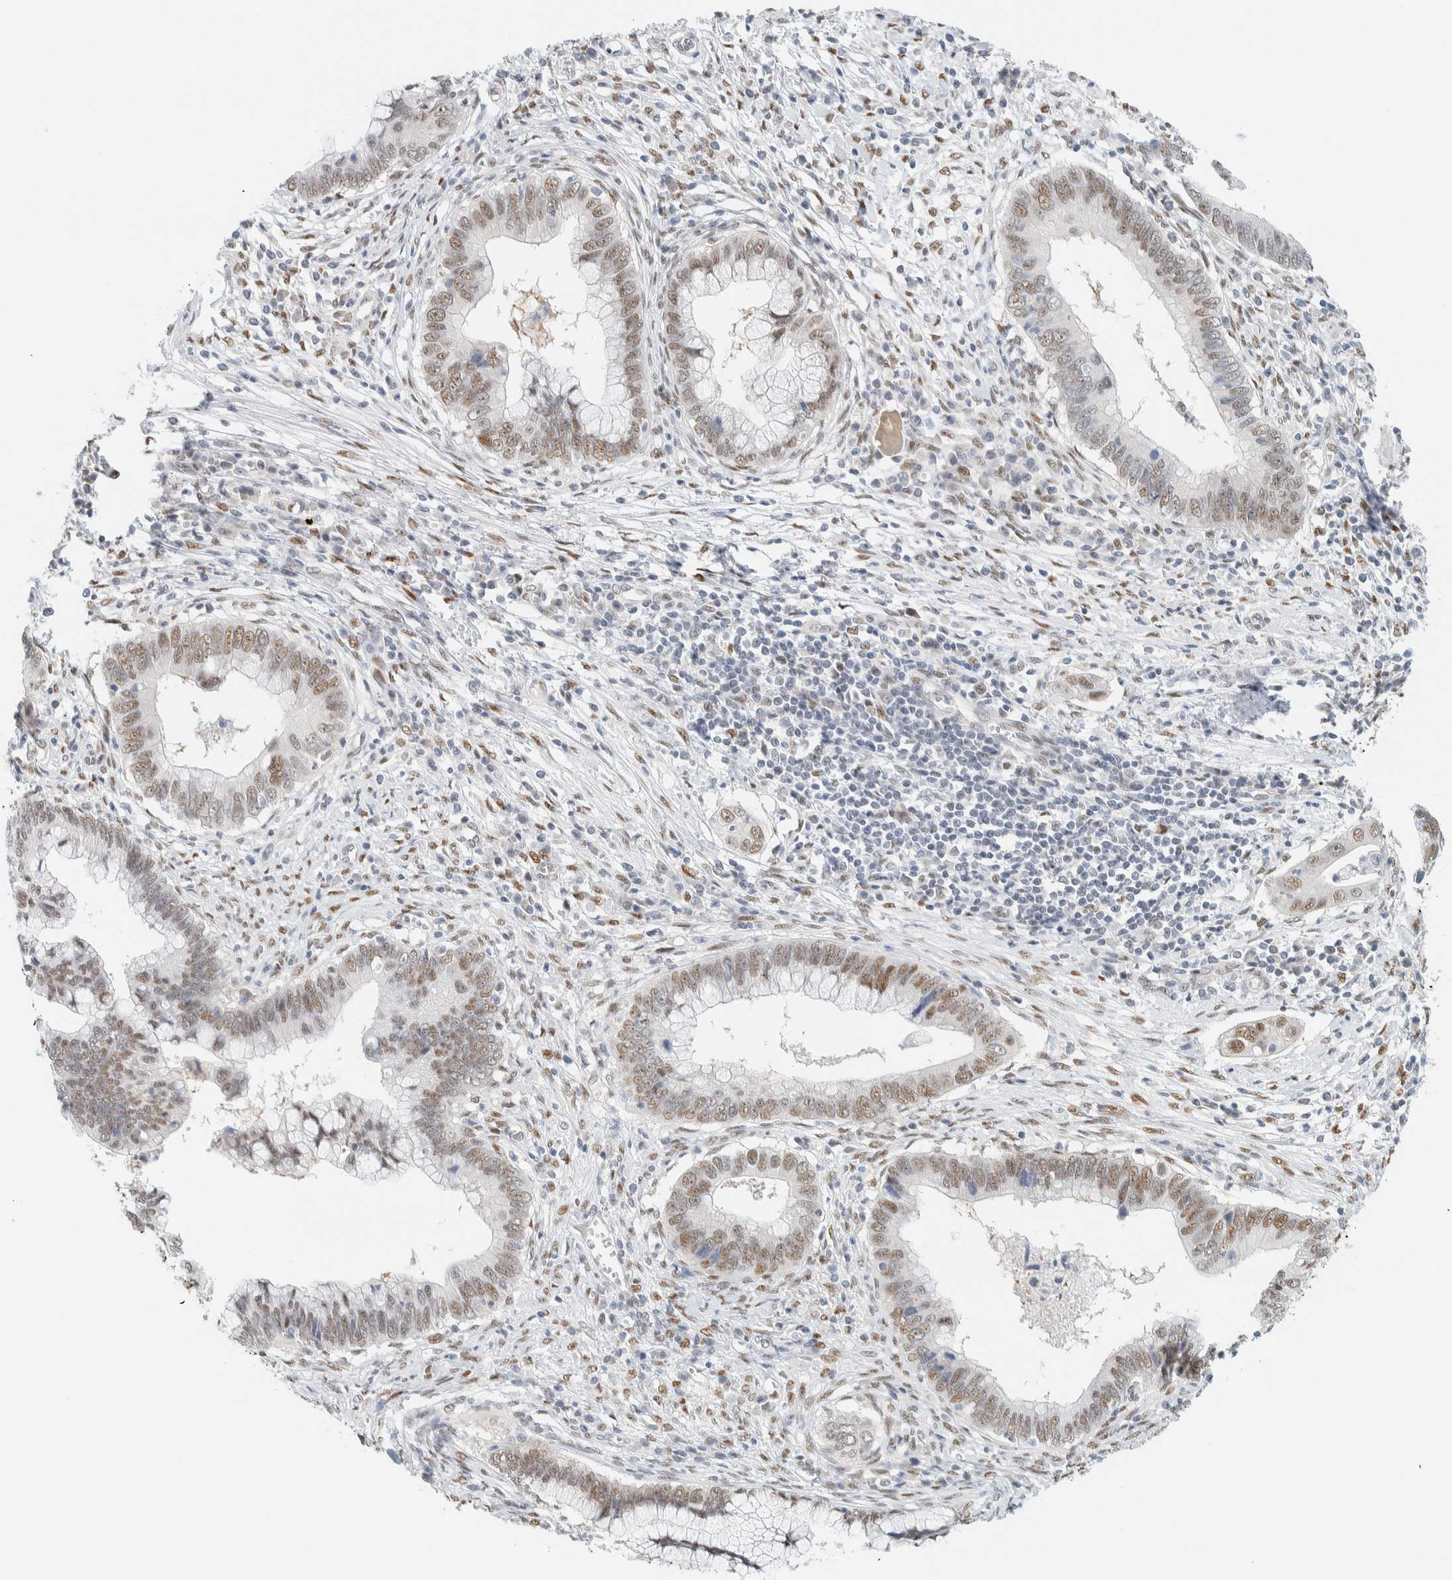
{"staining": {"intensity": "moderate", "quantity": "25%-75%", "location": "nuclear"}, "tissue": "cervical cancer", "cell_type": "Tumor cells", "image_type": "cancer", "snomed": [{"axis": "morphology", "description": "Adenocarcinoma, NOS"}, {"axis": "topography", "description": "Cervix"}], "caption": "Cervical cancer (adenocarcinoma) stained with DAB immunohistochemistry demonstrates medium levels of moderate nuclear staining in approximately 25%-75% of tumor cells.", "gene": "ZNF683", "patient": {"sex": "female", "age": 44}}